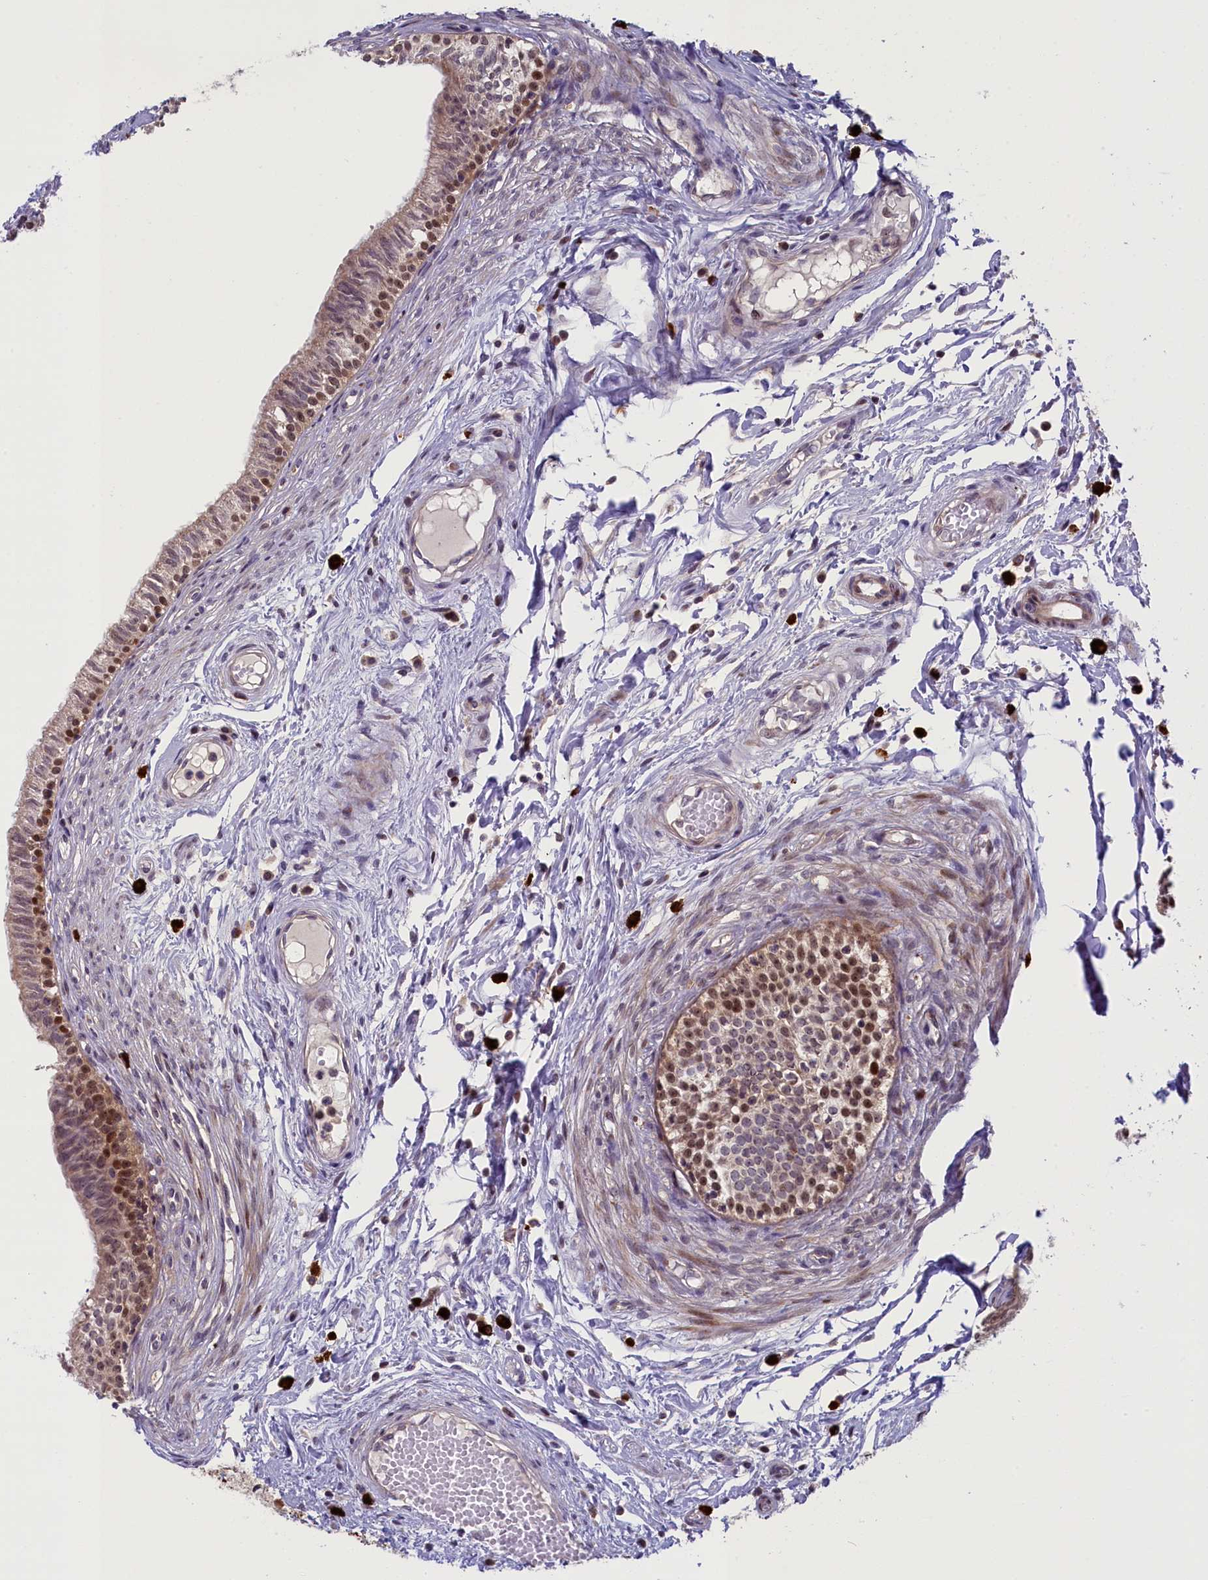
{"staining": {"intensity": "moderate", "quantity": ">75%", "location": "cytoplasmic/membranous,nuclear"}, "tissue": "epididymis", "cell_type": "Glandular cells", "image_type": "normal", "snomed": [{"axis": "morphology", "description": "Normal tissue, NOS"}, {"axis": "topography", "description": "Epididymis, spermatic cord, NOS"}], "caption": "DAB (3,3'-diaminobenzidine) immunohistochemical staining of unremarkable epididymis reveals moderate cytoplasmic/membranous,nuclear protein staining in about >75% of glandular cells.", "gene": "CCL23", "patient": {"sex": "male", "age": 22}}